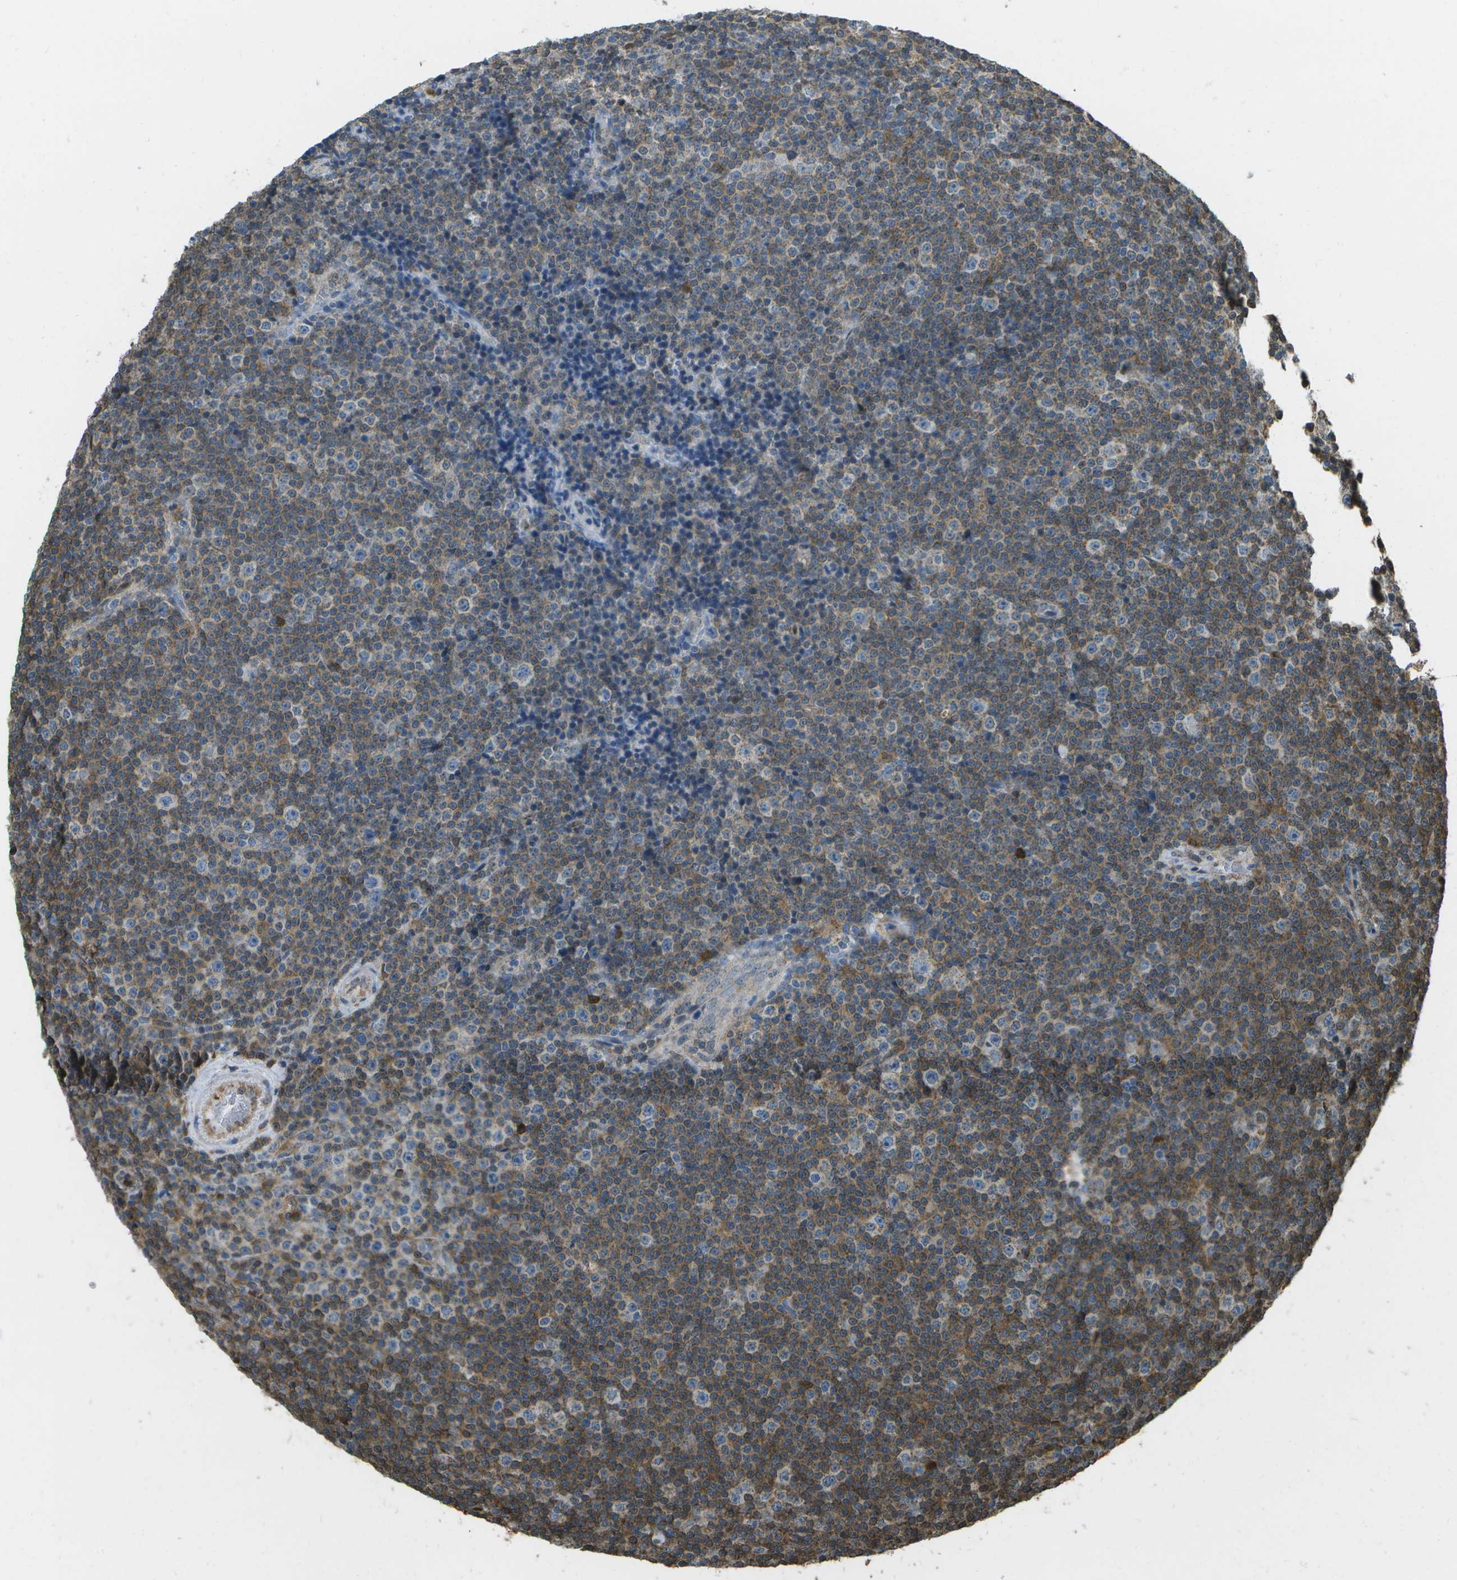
{"staining": {"intensity": "moderate", "quantity": "25%-75%", "location": "cytoplasmic/membranous"}, "tissue": "lymphoma", "cell_type": "Tumor cells", "image_type": "cancer", "snomed": [{"axis": "morphology", "description": "Malignant lymphoma, non-Hodgkin's type, Low grade"}, {"axis": "topography", "description": "Lymph node"}], "caption": "The image reveals immunohistochemical staining of low-grade malignant lymphoma, non-Hodgkin's type. There is moderate cytoplasmic/membranous positivity is identified in approximately 25%-75% of tumor cells.", "gene": "CACHD1", "patient": {"sex": "female", "age": 67}}